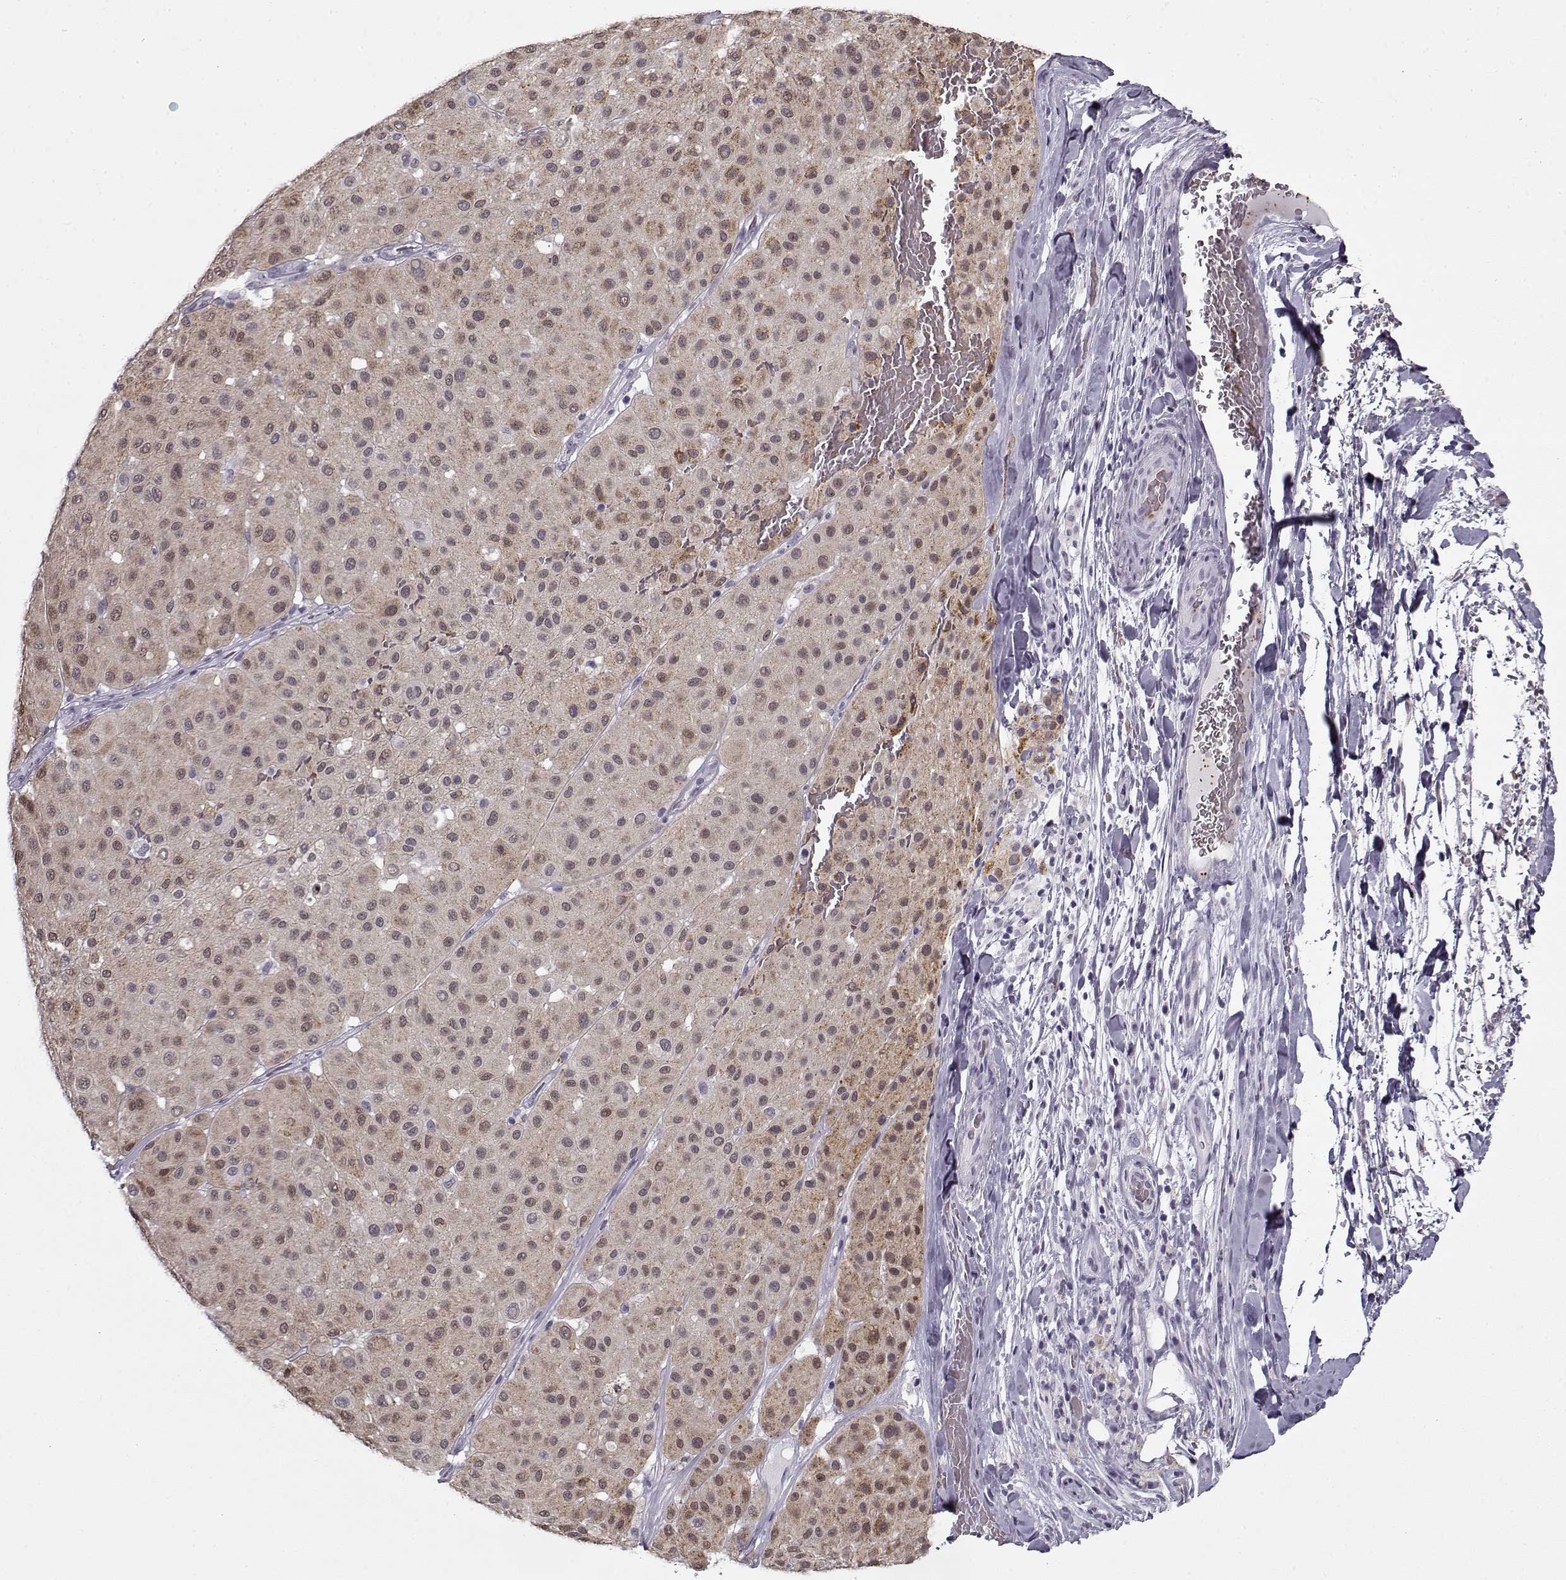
{"staining": {"intensity": "negative", "quantity": "none", "location": "none"}, "tissue": "melanoma", "cell_type": "Tumor cells", "image_type": "cancer", "snomed": [{"axis": "morphology", "description": "Malignant melanoma, Metastatic site"}, {"axis": "topography", "description": "Smooth muscle"}], "caption": "DAB immunohistochemical staining of human melanoma shows no significant expression in tumor cells.", "gene": "SNCA", "patient": {"sex": "male", "age": 41}}